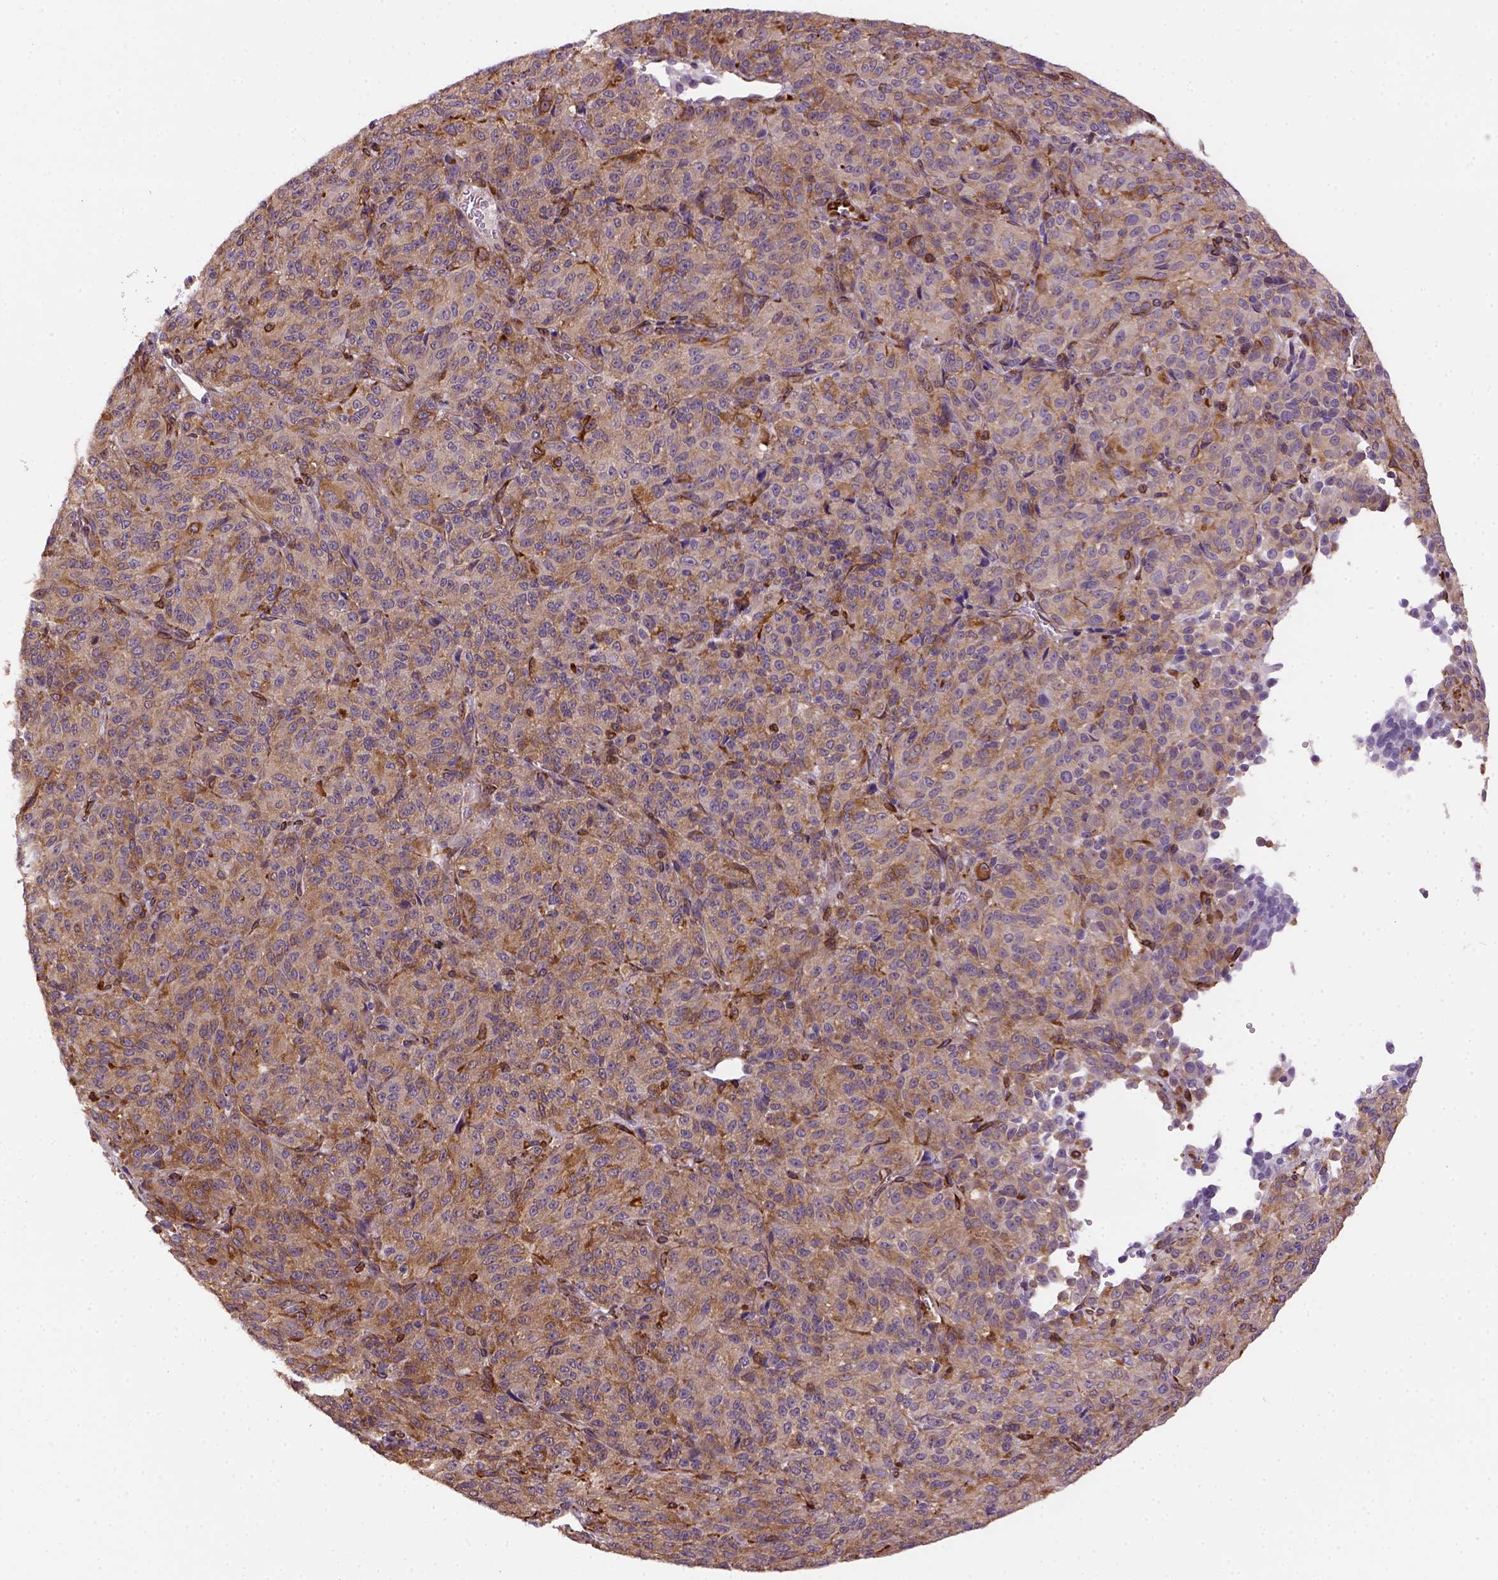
{"staining": {"intensity": "moderate", "quantity": ">75%", "location": "cytoplasmic/membranous"}, "tissue": "melanoma", "cell_type": "Tumor cells", "image_type": "cancer", "snomed": [{"axis": "morphology", "description": "Malignant melanoma, Metastatic site"}, {"axis": "topography", "description": "Brain"}], "caption": "This is an image of immunohistochemistry staining of melanoma, which shows moderate staining in the cytoplasmic/membranous of tumor cells.", "gene": "KAZN", "patient": {"sex": "female", "age": 56}}